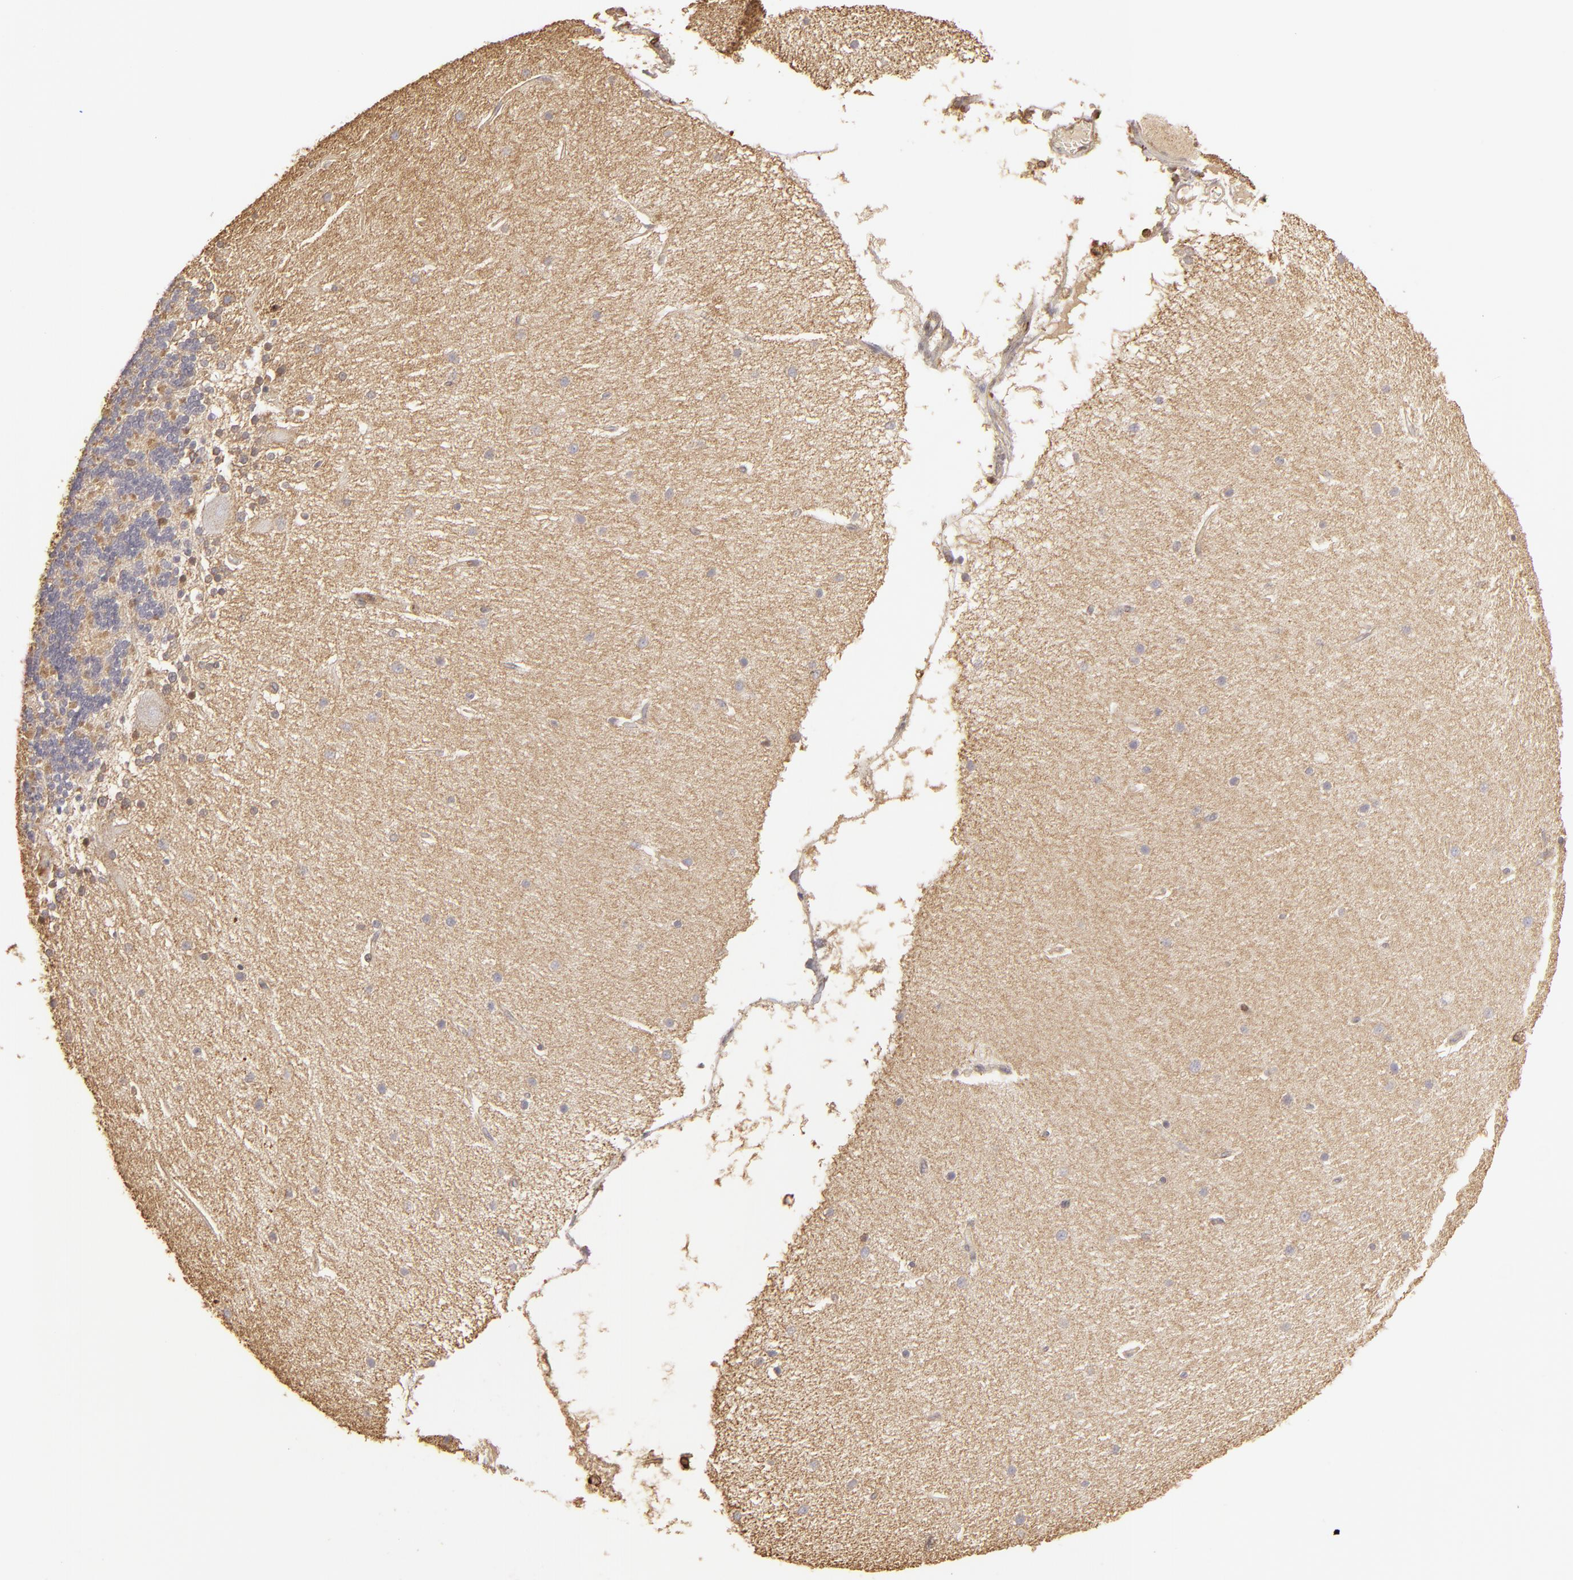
{"staining": {"intensity": "strong", "quantity": "<25%", "location": "cytoplasmic/membranous,nuclear"}, "tissue": "cerebellum", "cell_type": "Cells in granular layer", "image_type": "normal", "snomed": [{"axis": "morphology", "description": "Normal tissue, NOS"}, {"axis": "topography", "description": "Cerebellum"}], "caption": "Protein expression analysis of normal cerebellum exhibits strong cytoplasmic/membranous,nuclear expression in approximately <25% of cells in granular layer.", "gene": "ACTB", "patient": {"sex": "female", "age": 54}}